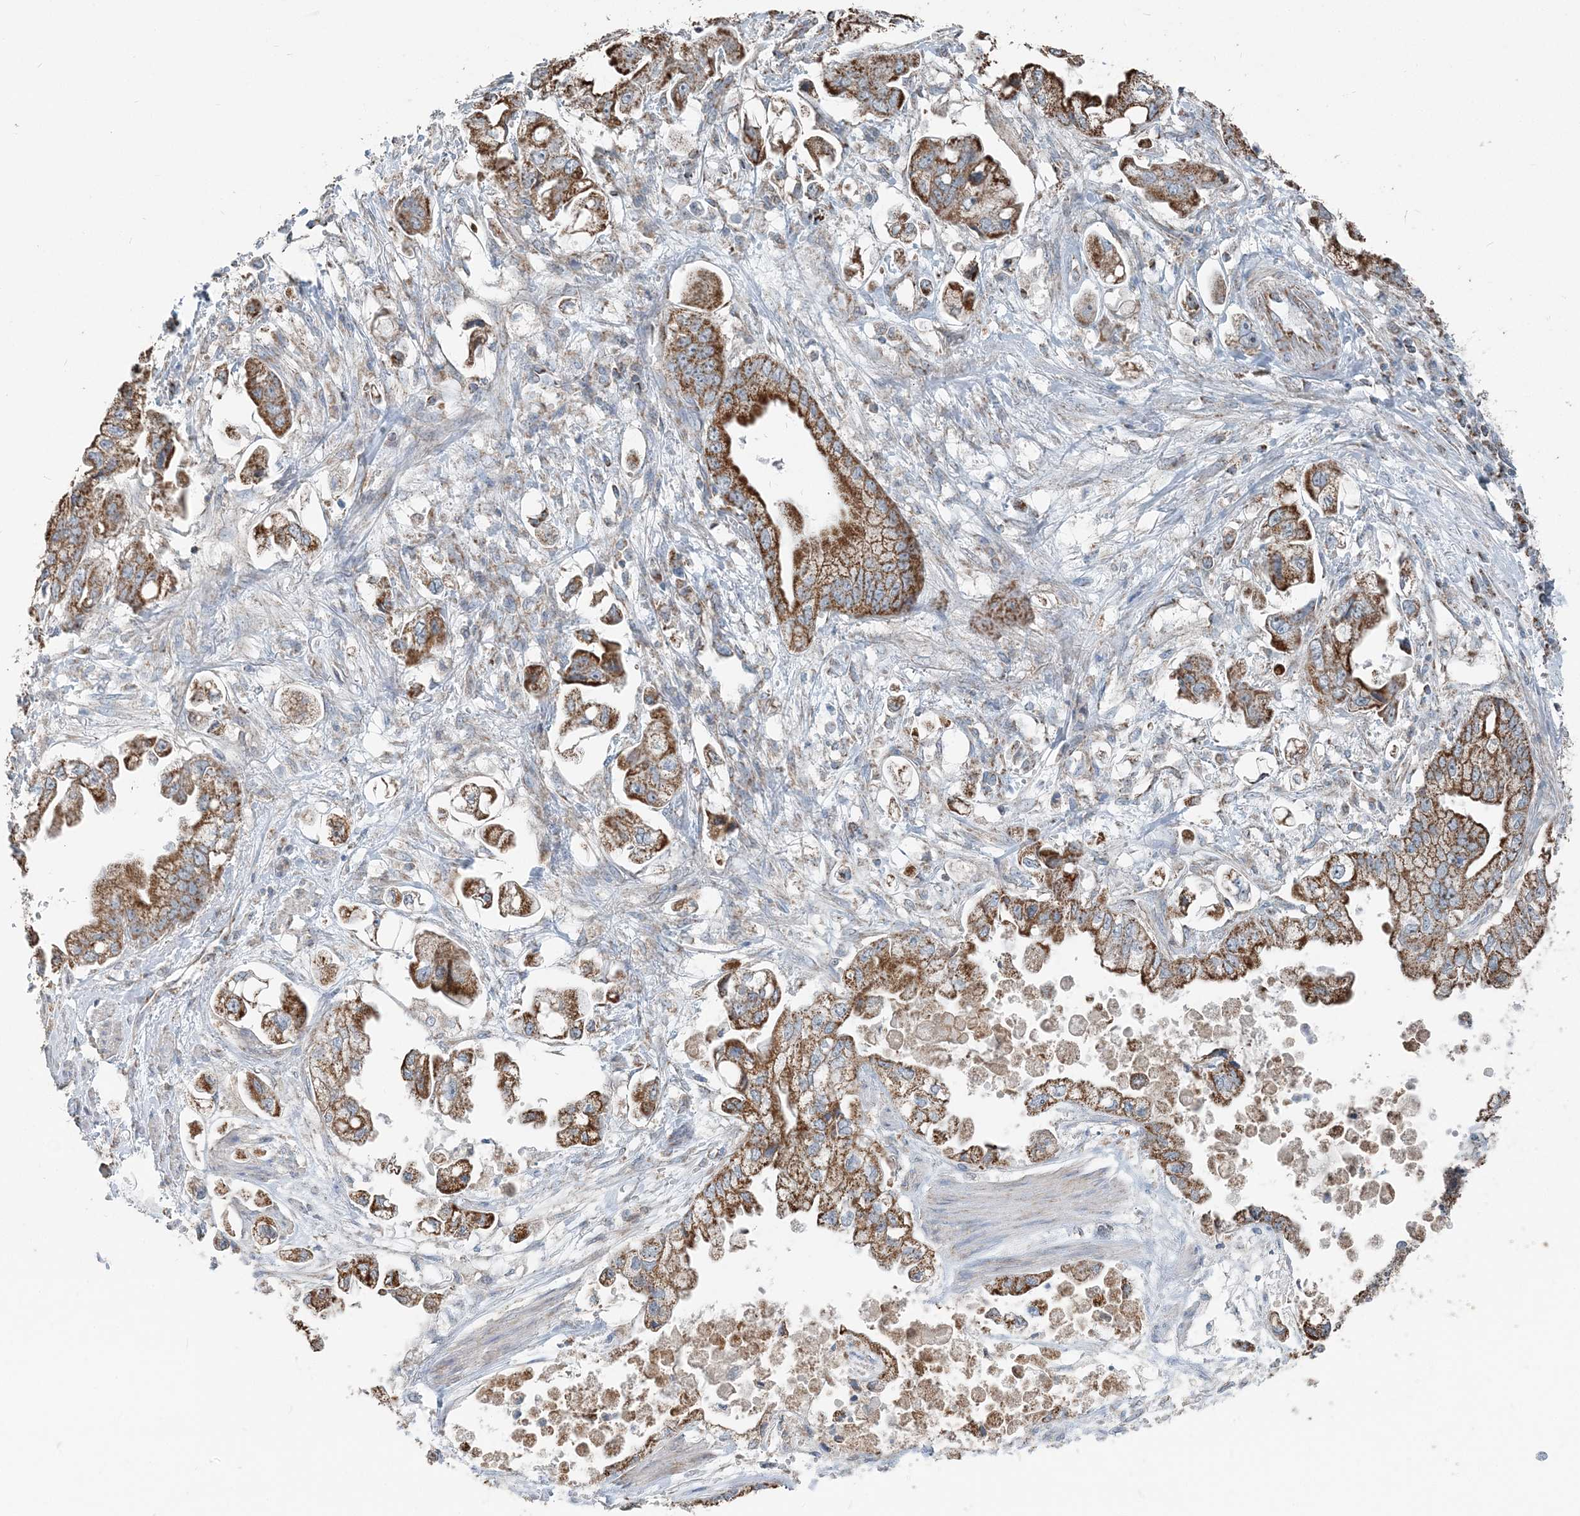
{"staining": {"intensity": "moderate", "quantity": ">75%", "location": "cytoplasmic/membranous"}, "tissue": "stomach cancer", "cell_type": "Tumor cells", "image_type": "cancer", "snomed": [{"axis": "morphology", "description": "Adenocarcinoma, NOS"}, {"axis": "topography", "description": "Stomach"}], "caption": "A brown stain shows moderate cytoplasmic/membranous positivity of a protein in human stomach cancer (adenocarcinoma) tumor cells.", "gene": "SUCLG1", "patient": {"sex": "male", "age": 62}}